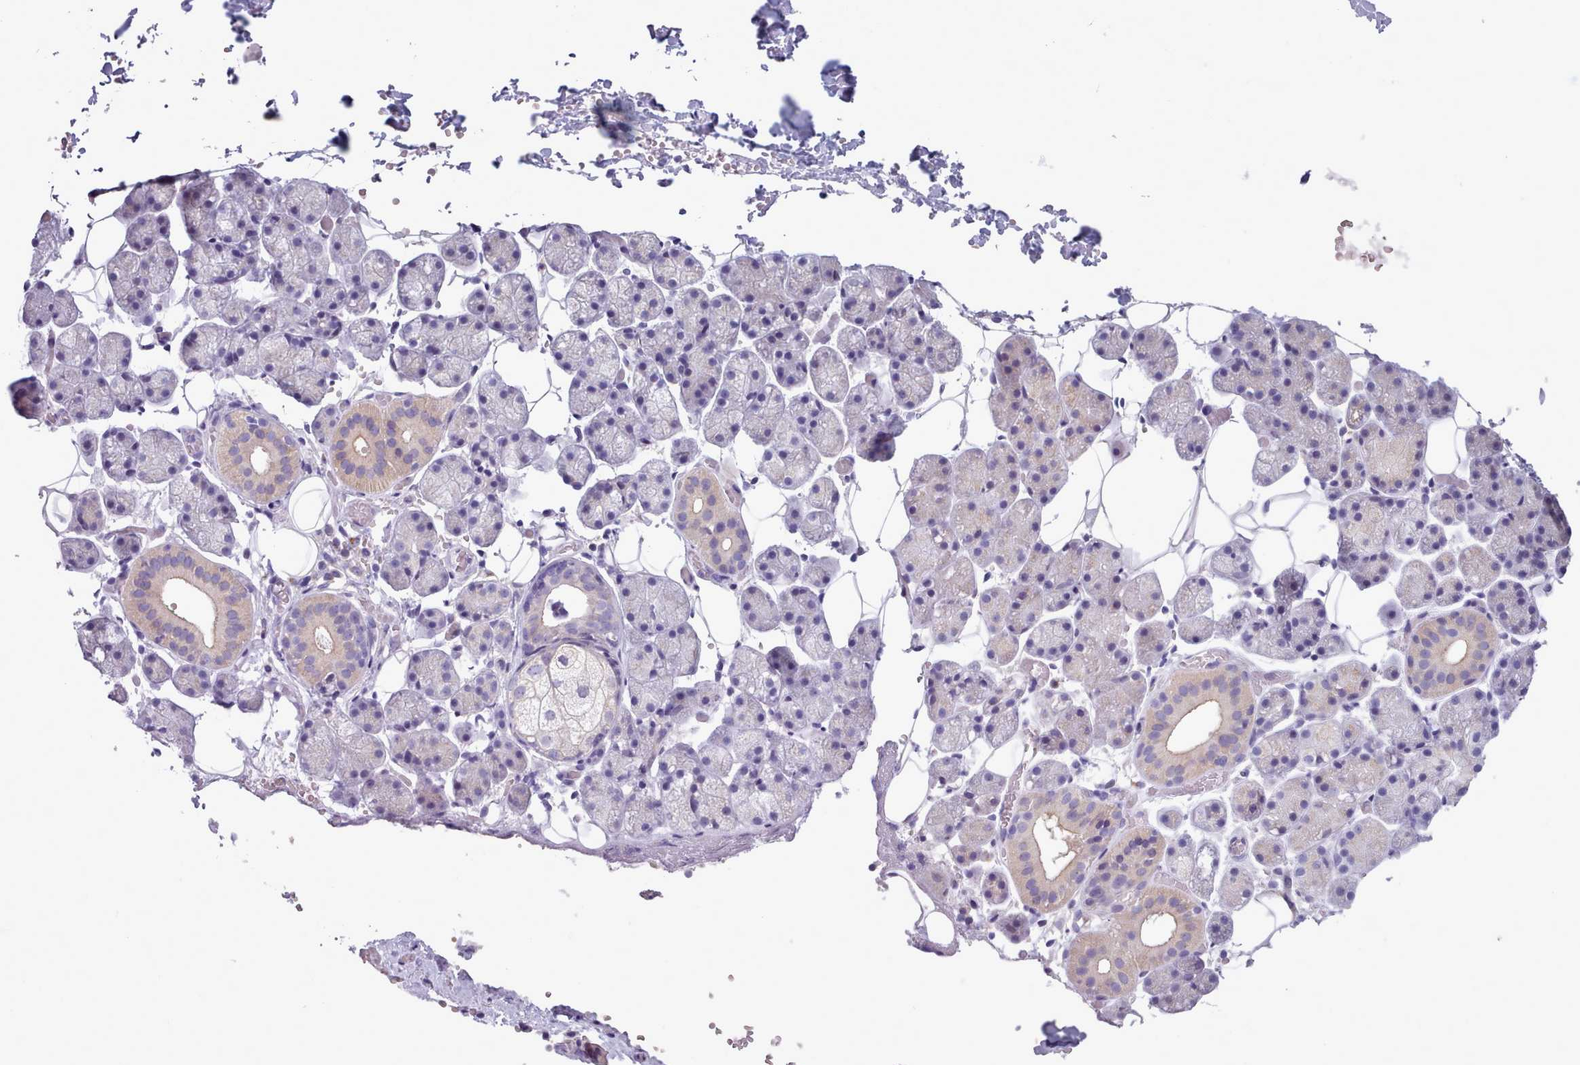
{"staining": {"intensity": "weak", "quantity": "<25%", "location": "cytoplasmic/membranous"}, "tissue": "salivary gland", "cell_type": "Glandular cells", "image_type": "normal", "snomed": [{"axis": "morphology", "description": "Normal tissue, NOS"}, {"axis": "topography", "description": "Salivary gland"}], "caption": "An image of human salivary gland is negative for staining in glandular cells. (Stains: DAB IHC with hematoxylin counter stain, Microscopy: brightfield microscopy at high magnification).", "gene": "MYRFL", "patient": {"sex": "female", "age": 33}}